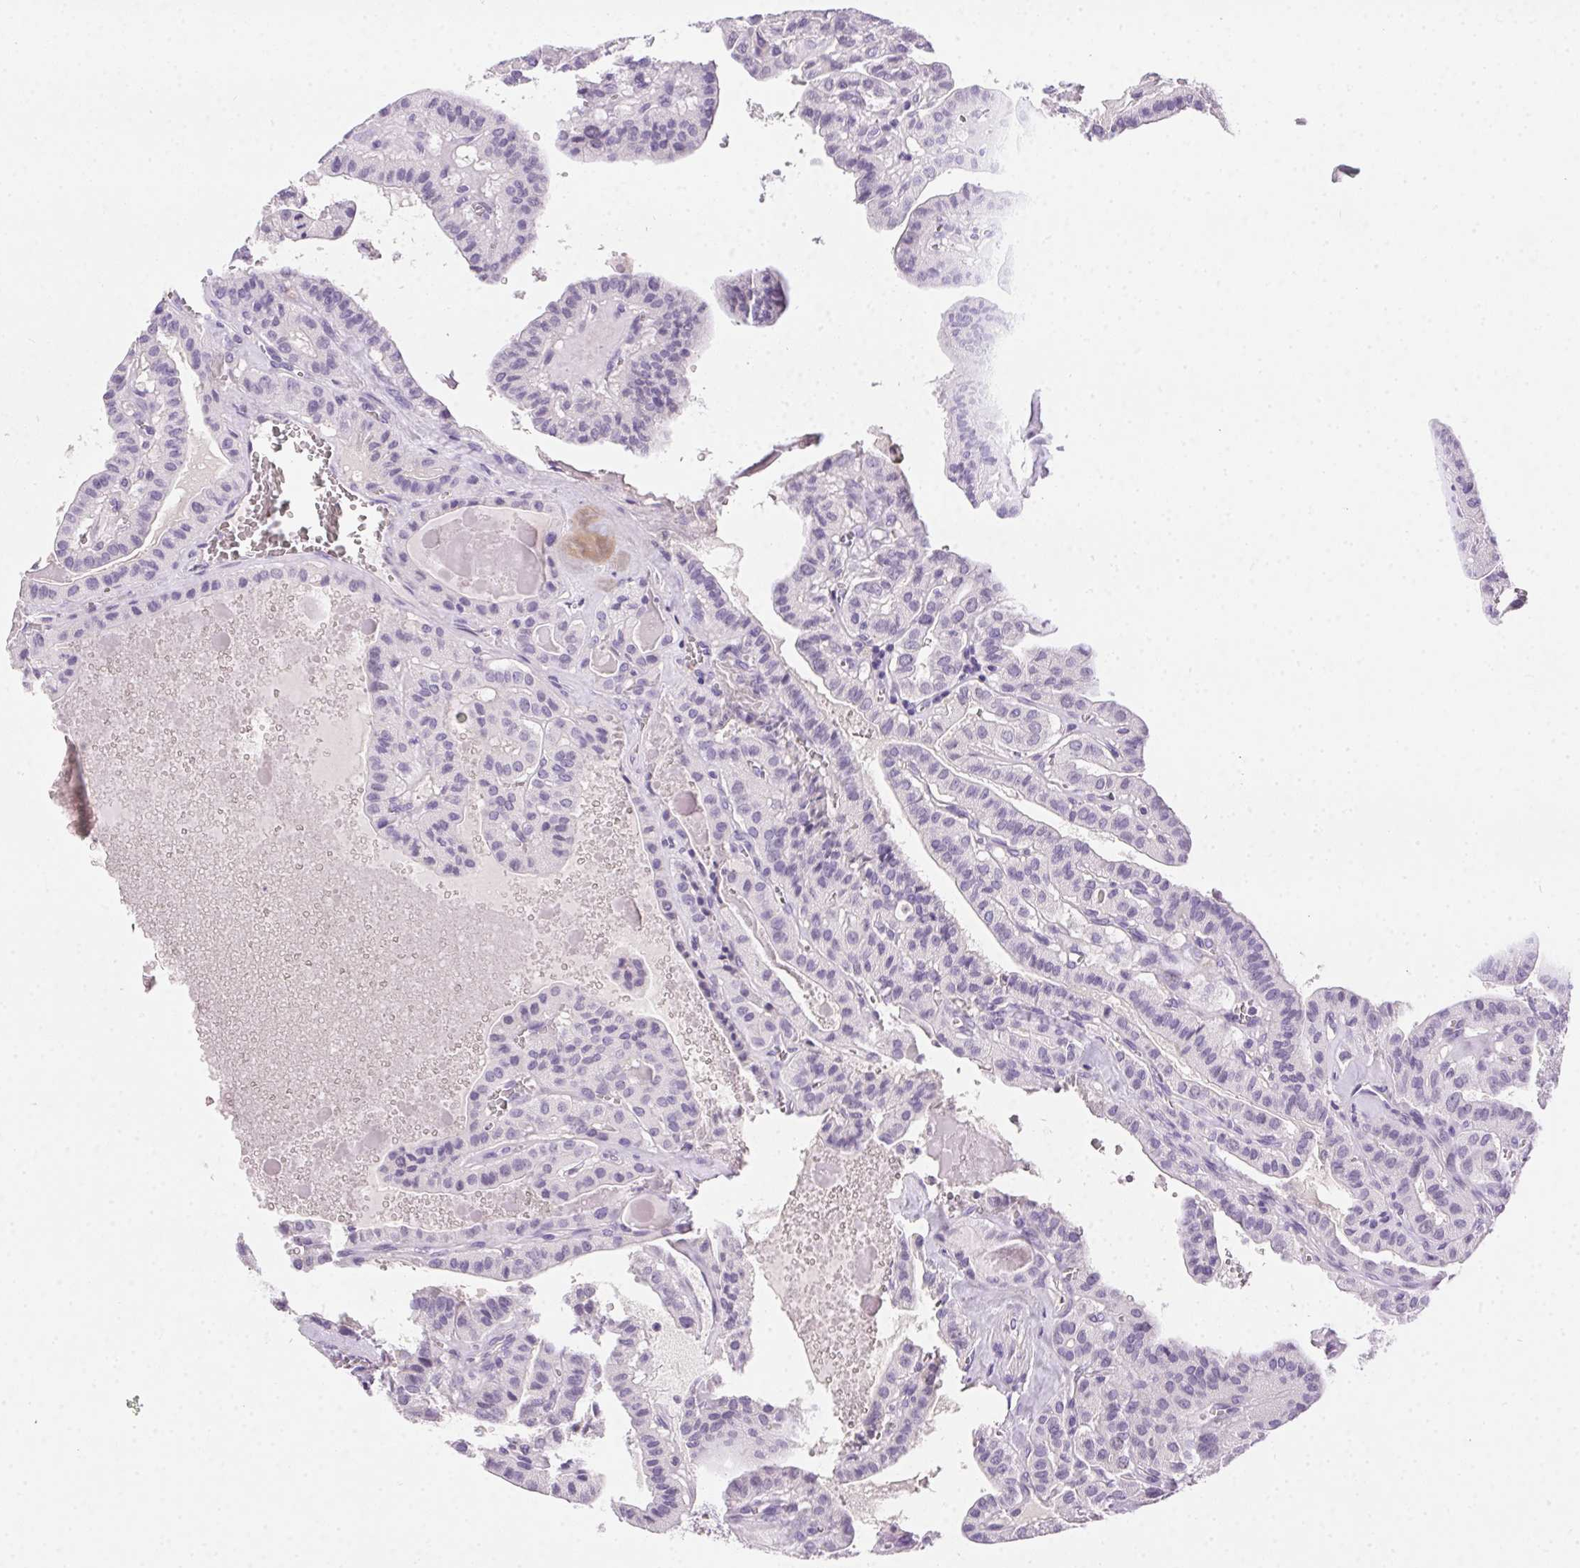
{"staining": {"intensity": "negative", "quantity": "none", "location": "none"}, "tissue": "thyroid cancer", "cell_type": "Tumor cells", "image_type": "cancer", "snomed": [{"axis": "morphology", "description": "Papillary adenocarcinoma, NOS"}, {"axis": "topography", "description": "Thyroid gland"}], "caption": "The micrograph demonstrates no staining of tumor cells in thyroid cancer (papillary adenocarcinoma).", "gene": "SSTR4", "patient": {"sex": "male", "age": 52}}